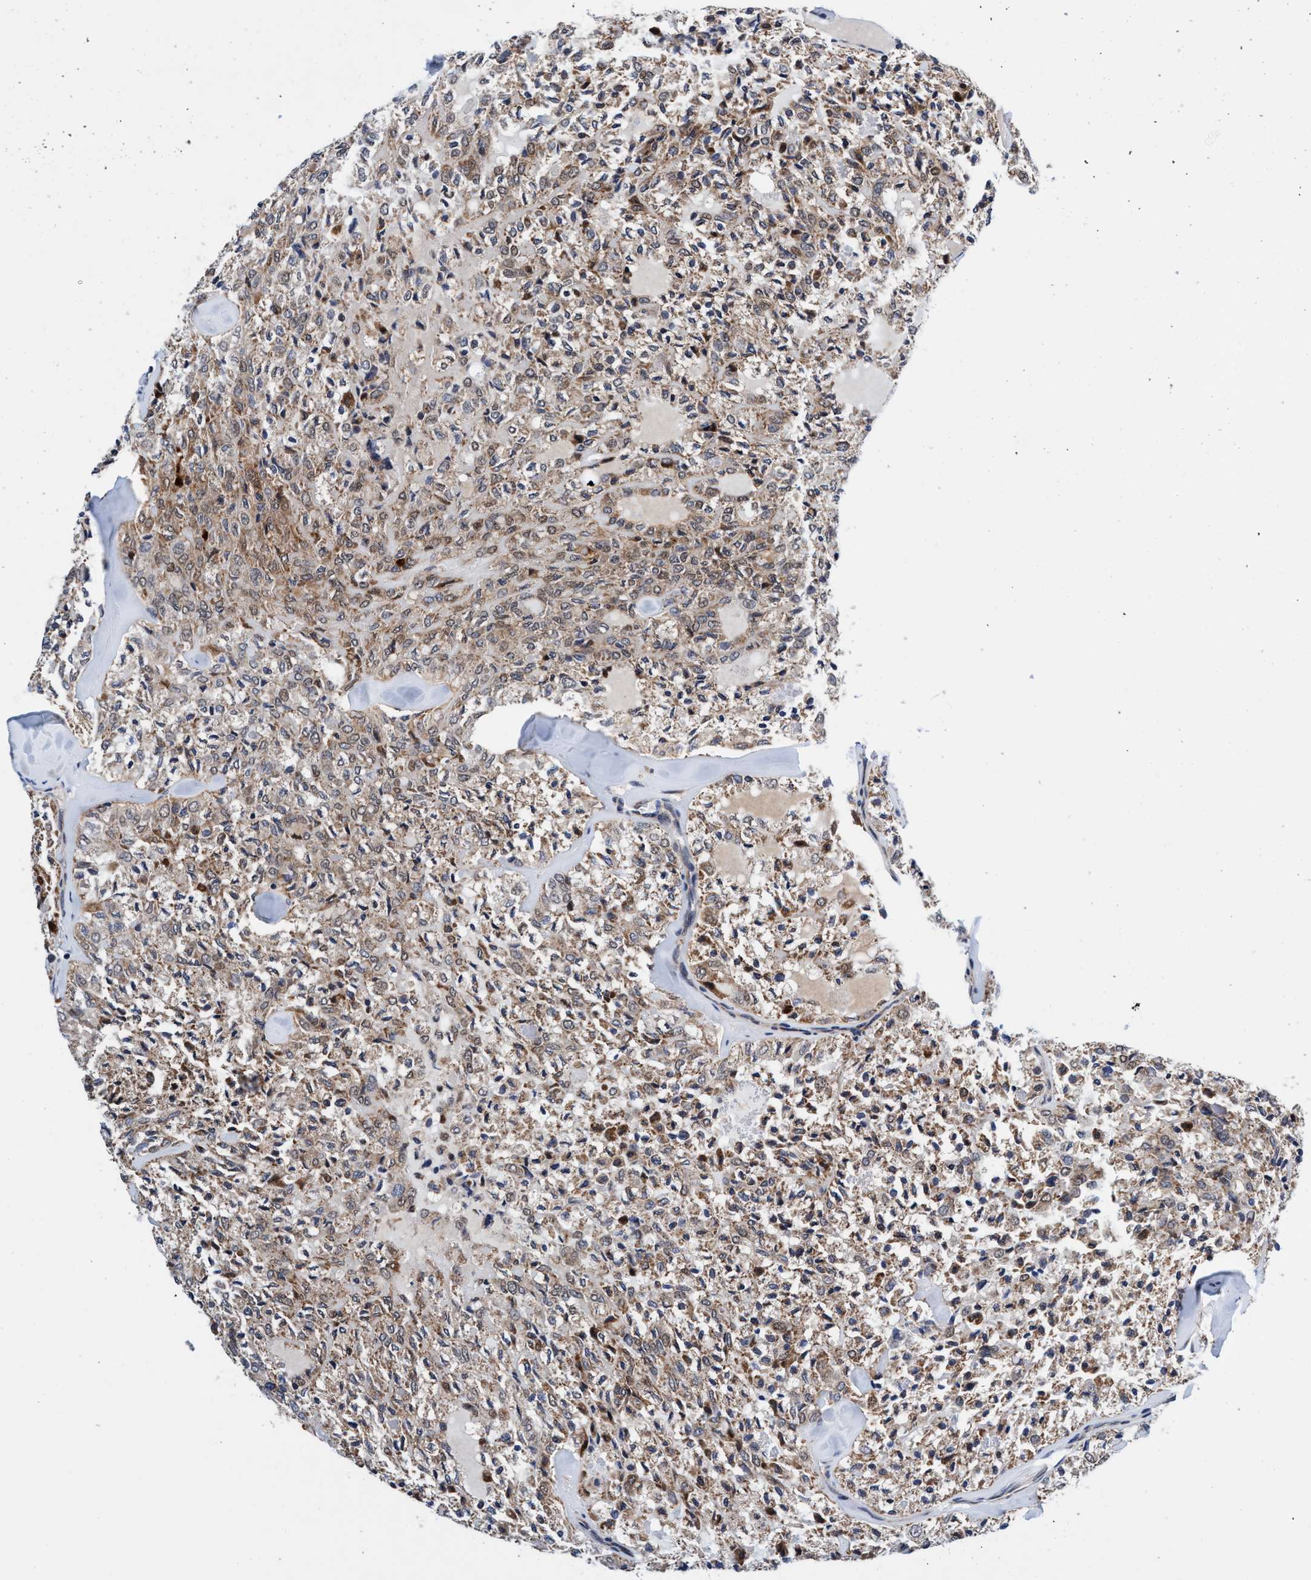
{"staining": {"intensity": "weak", "quantity": ">75%", "location": "cytoplasmic/membranous"}, "tissue": "thyroid cancer", "cell_type": "Tumor cells", "image_type": "cancer", "snomed": [{"axis": "morphology", "description": "Follicular adenoma carcinoma, NOS"}, {"axis": "topography", "description": "Thyroid gland"}], "caption": "Thyroid cancer (follicular adenoma carcinoma) stained with a protein marker exhibits weak staining in tumor cells.", "gene": "AGAP2", "patient": {"sex": "male", "age": 75}}